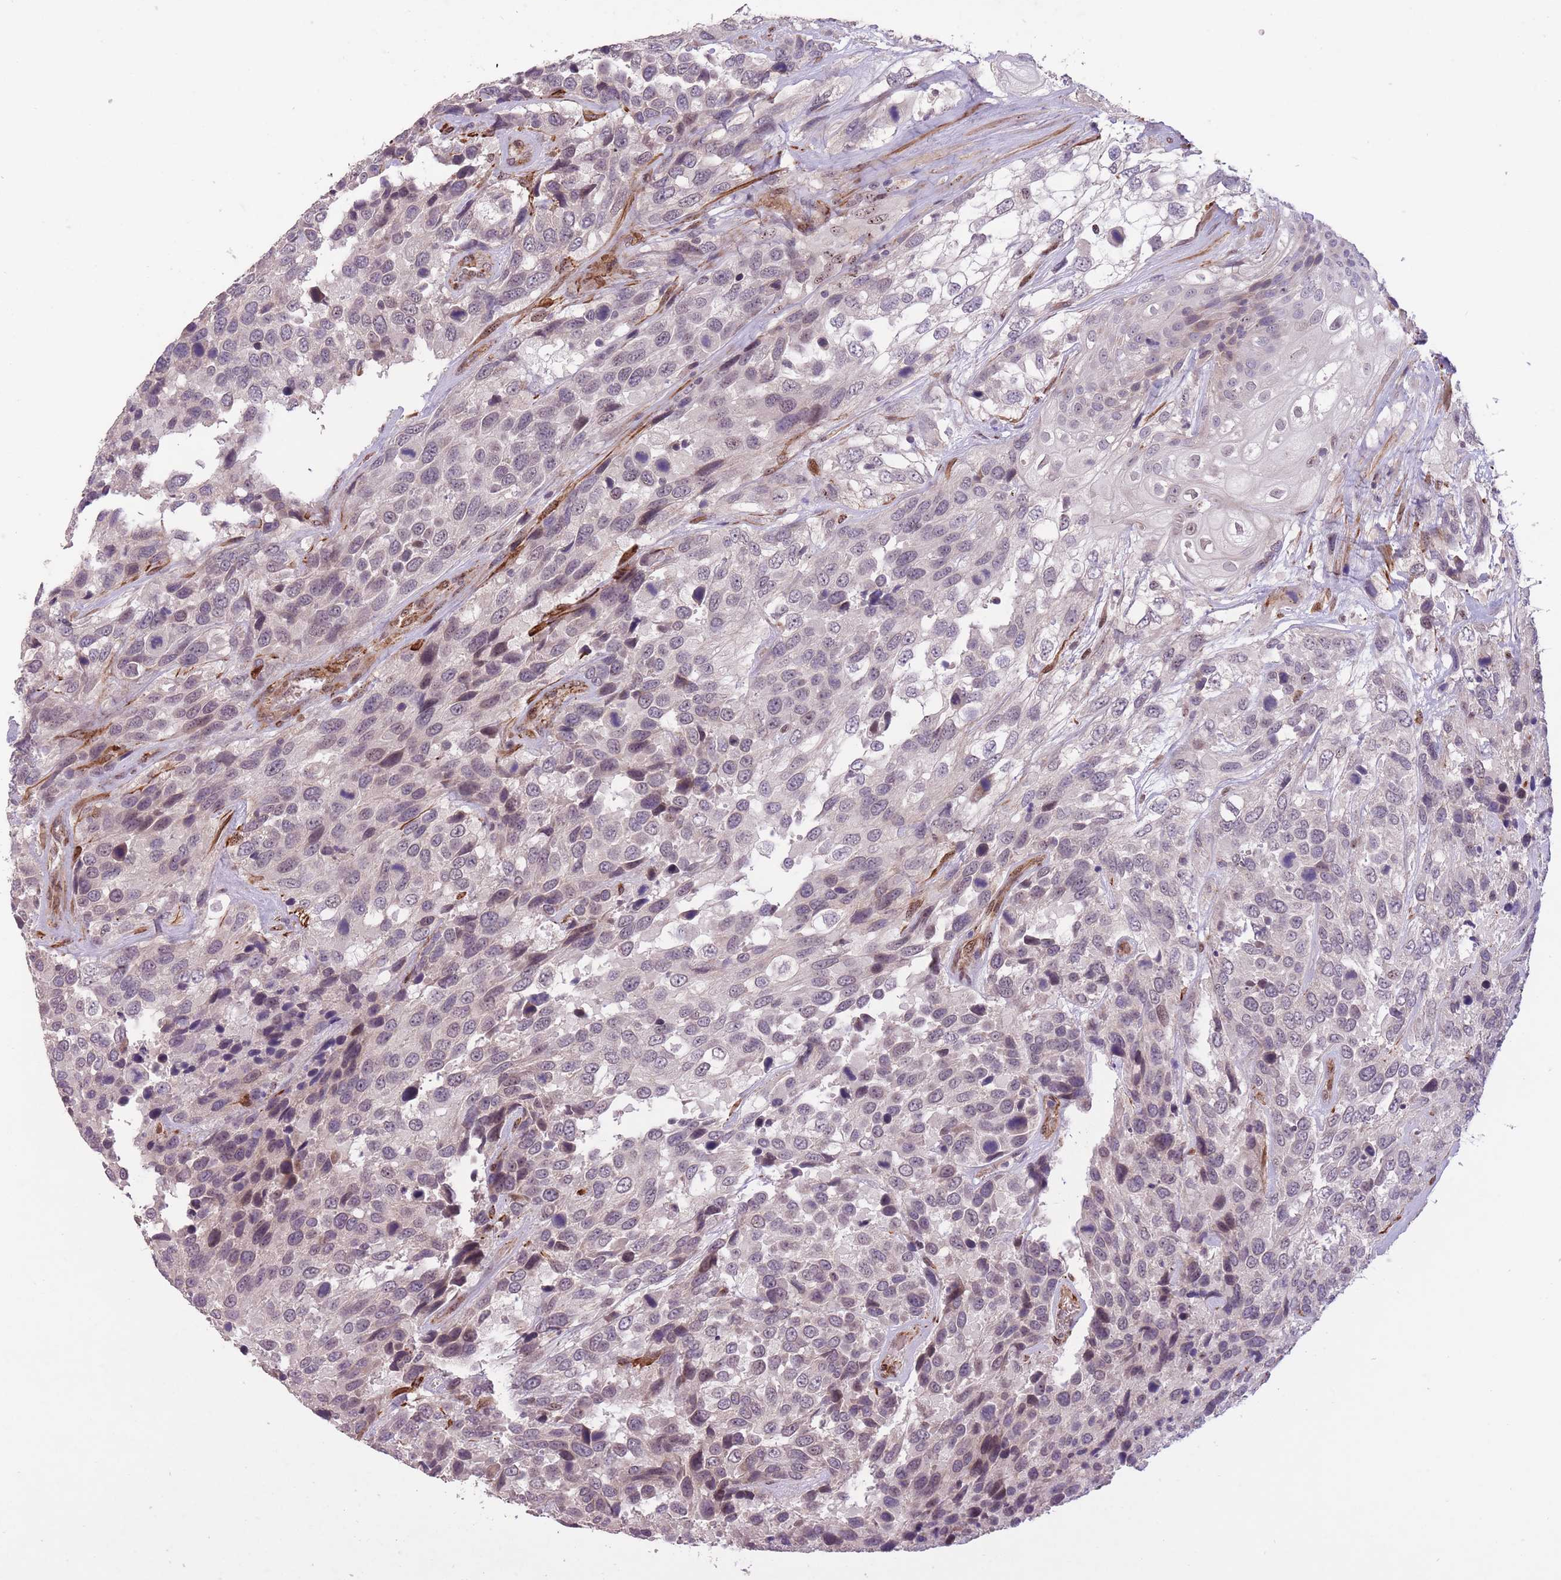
{"staining": {"intensity": "weak", "quantity": "<25%", "location": "nuclear"}, "tissue": "urothelial cancer", "cell_type": "Tumor cells", "image_type": "cancer", "snomed": [{"axis": "morphology", "description": "Urothelial carcinoma, High grade"}, {"axis": "topography", "description": "Urinary bladder"}], "caption": "DAB (3,3'-diaminobenzidine) immunohistochemical staining of high-grade urothelial carcinoma shows no significant staining in tumor cells.", "gene": "CBX6", "patient": {"sex": "female", "age": 70}}